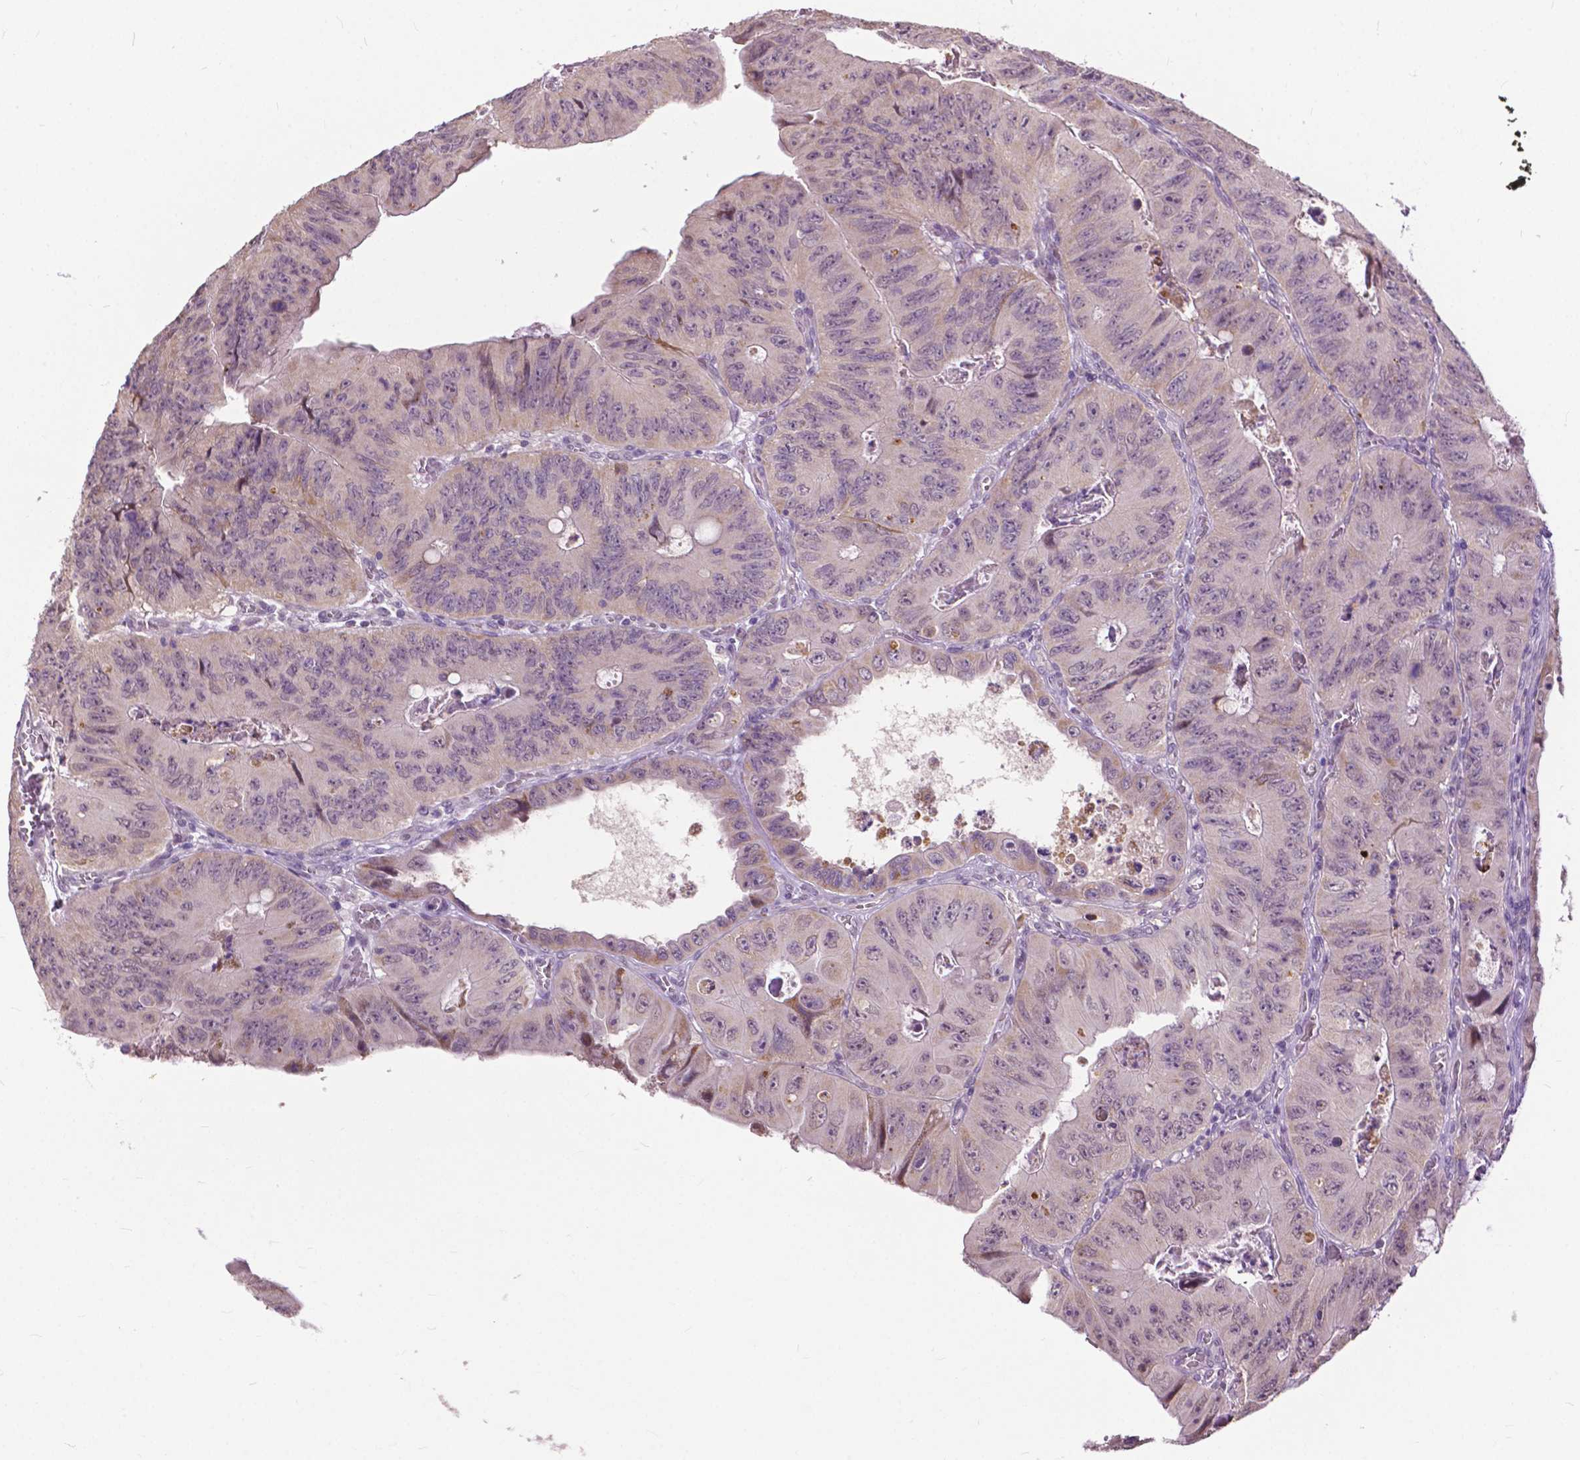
{"staining": {"intensity": "moderate", "quantity": "<25%", "location": "cytoplasmic/membranous"}, "tissue": "colorectal cancer", "cell_type": "Tumor cells", "image_type": "cancer", "snomed": [{"axis": "morphology", "description": "Adenocarcinoma, NOS"}, {"axis": "topography", "description": "Colon"}], "caption": "A brown stain highlights moderate cytoplasmic/membranous positivity of a protein in colorectal cancer tumor cells. (DAB (3,3'-diaminobenzidine) IHC with brightfield microscopy, high magnification).", "gene": "TTC9B", "patient": {"sex": "female", "age": 84}}